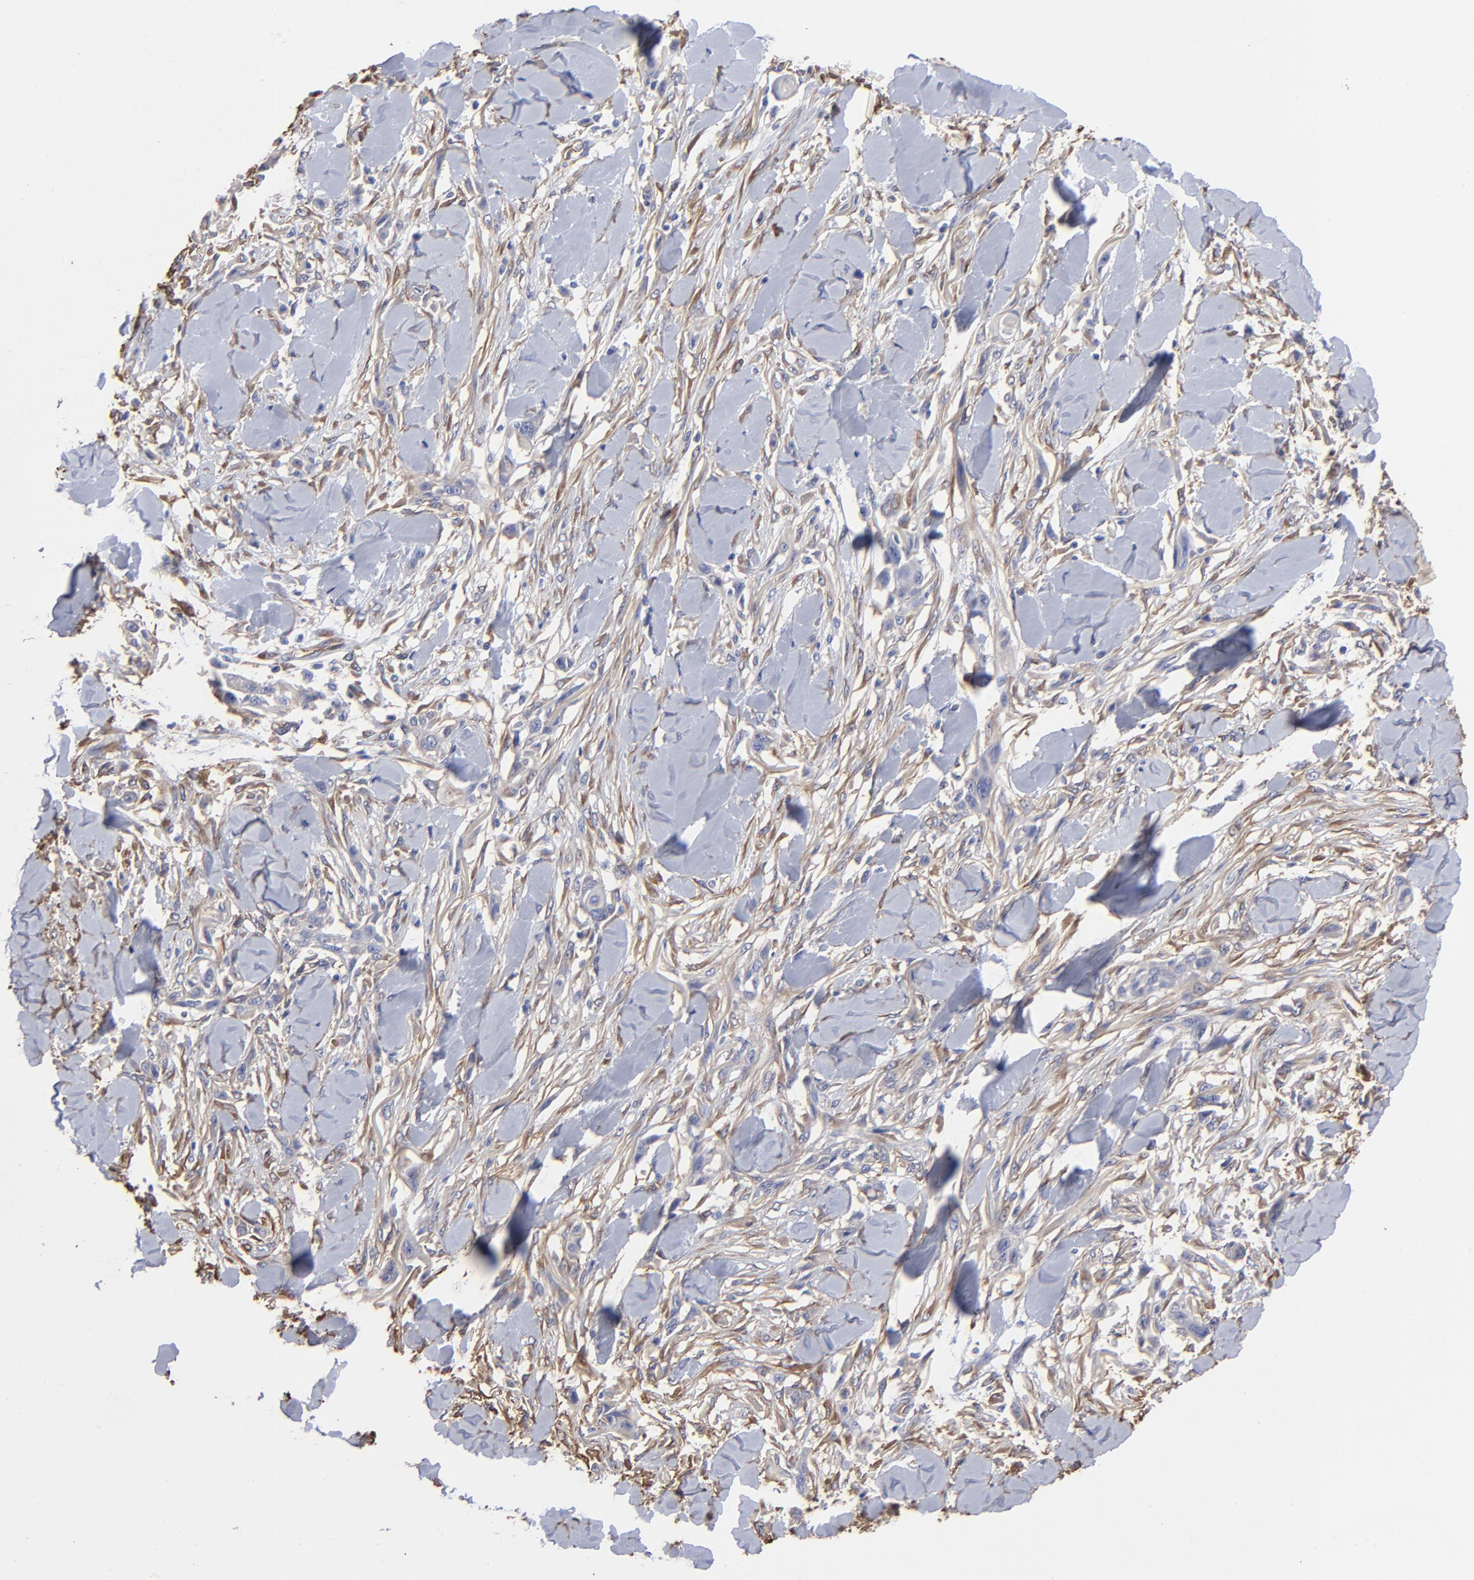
{"staining": {"intensity": "negative", "quantity": "none", "location": "none"}, "tissue": "skin cancer", "cell_type": "Tumor cells", "image_type": "cancer", "snomed": [{"axis": "morphology", "description": "Squamous cell carcinoma, NOS"}, {"axis": "topography", "description": "Skin"}], "caption": "Immunohistochemical staining of skin squamous cell carcinoma shows no significant staining in tumor cells.", "gene": "CILP", "patient": {"sex": "female", "age": 59}}